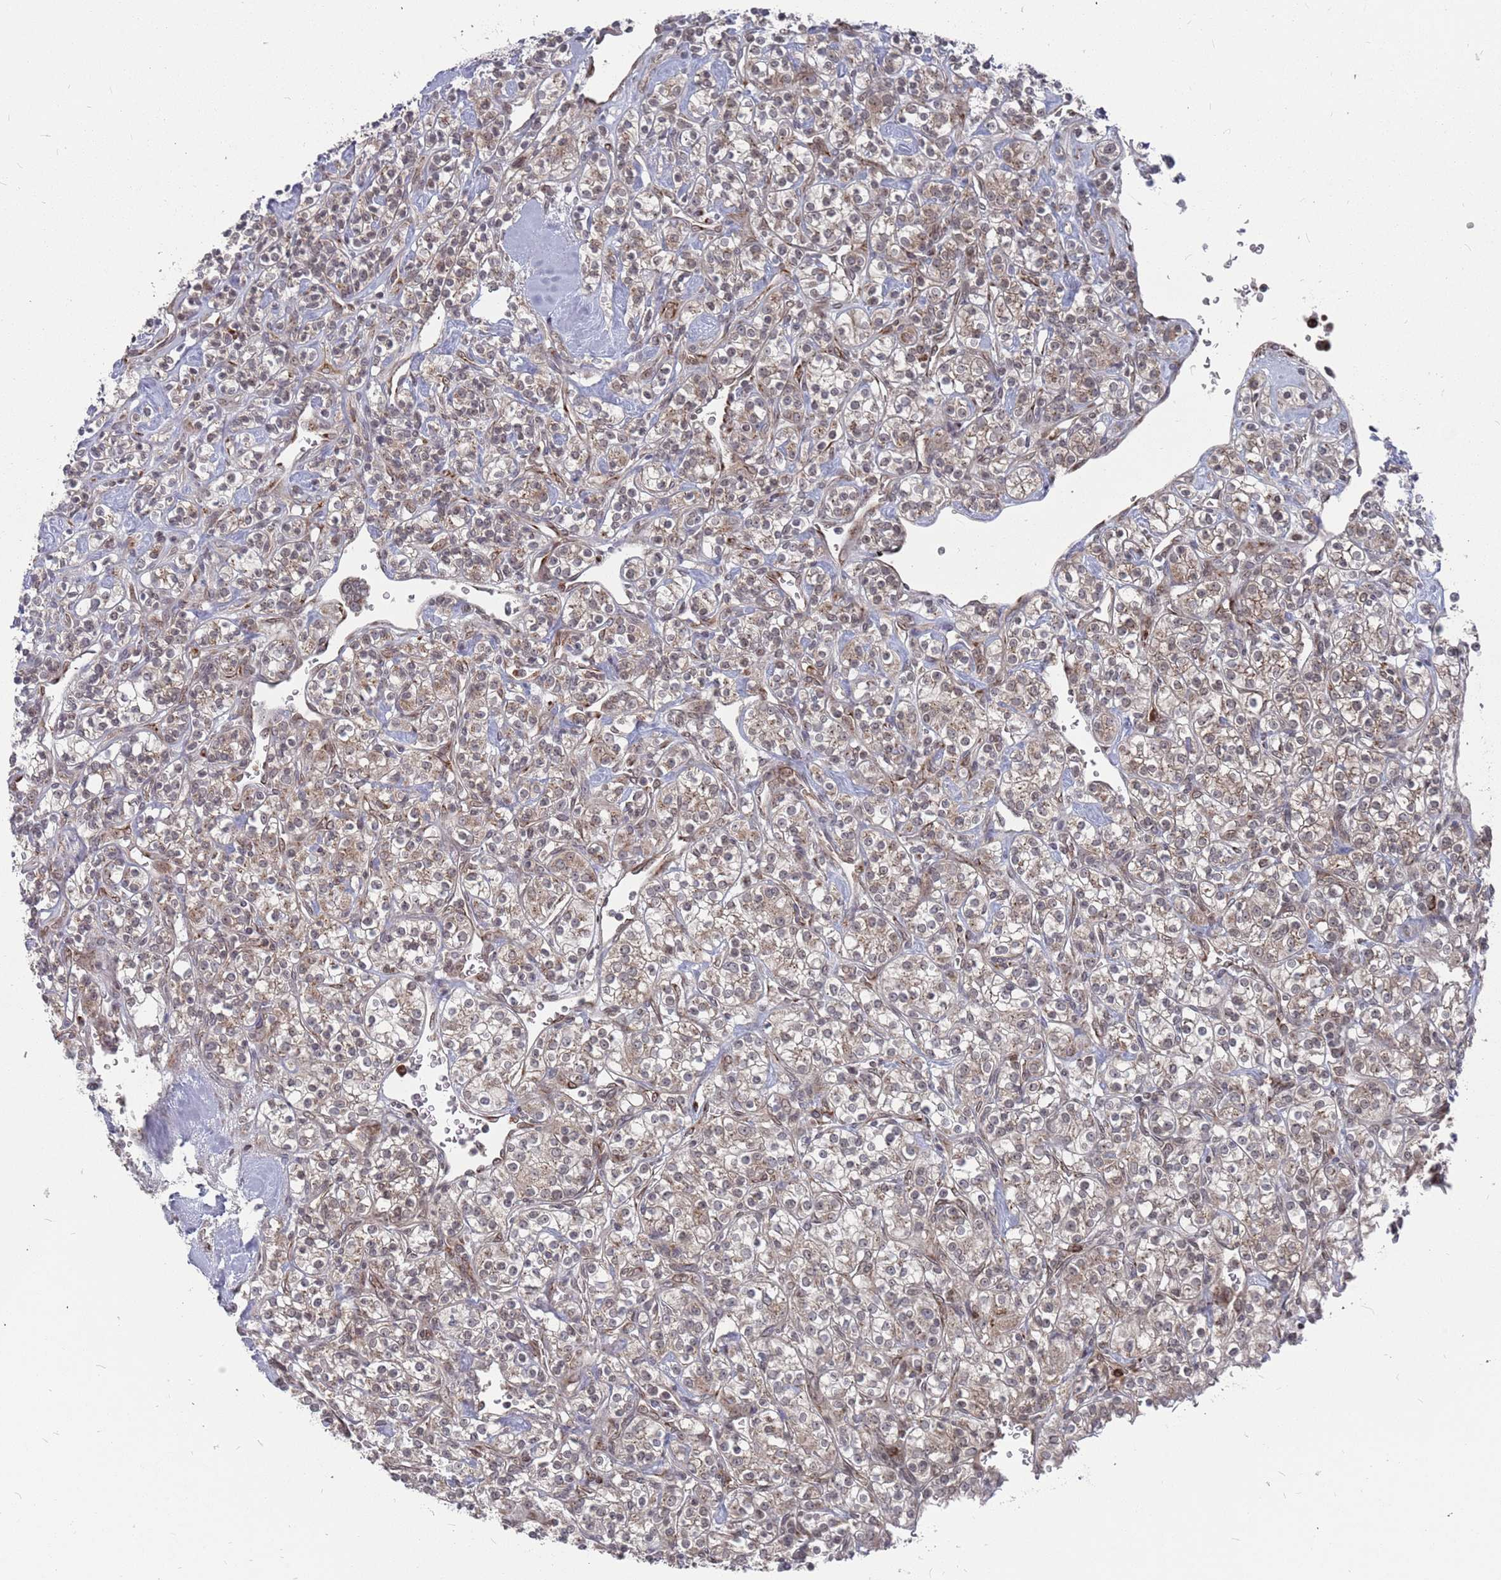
{"staining": {"intensity": "weak", "quantity": ">75%", "location": "cytoplasmic/membranous"}, "tissue": "renal cancer", "cell_type": "Tumor cells", "image_type": "cancer", "snomed": [{"axis": "morphology", "description": "Adenocarcinoma, NOS"}, {"axis": "topography", "description": "Kidney"}], "caption": "Tumor cells show weak cytoplasmic/membranous expression in approximately >75% of cells in renal adenocarcinoma. (DAB (3,3'-diaminobenzidine) IHC, brown staining for protein, blue staining for nuclei).", "gene": "FMO4", "patient": {"sex": "male", "age": 77}}